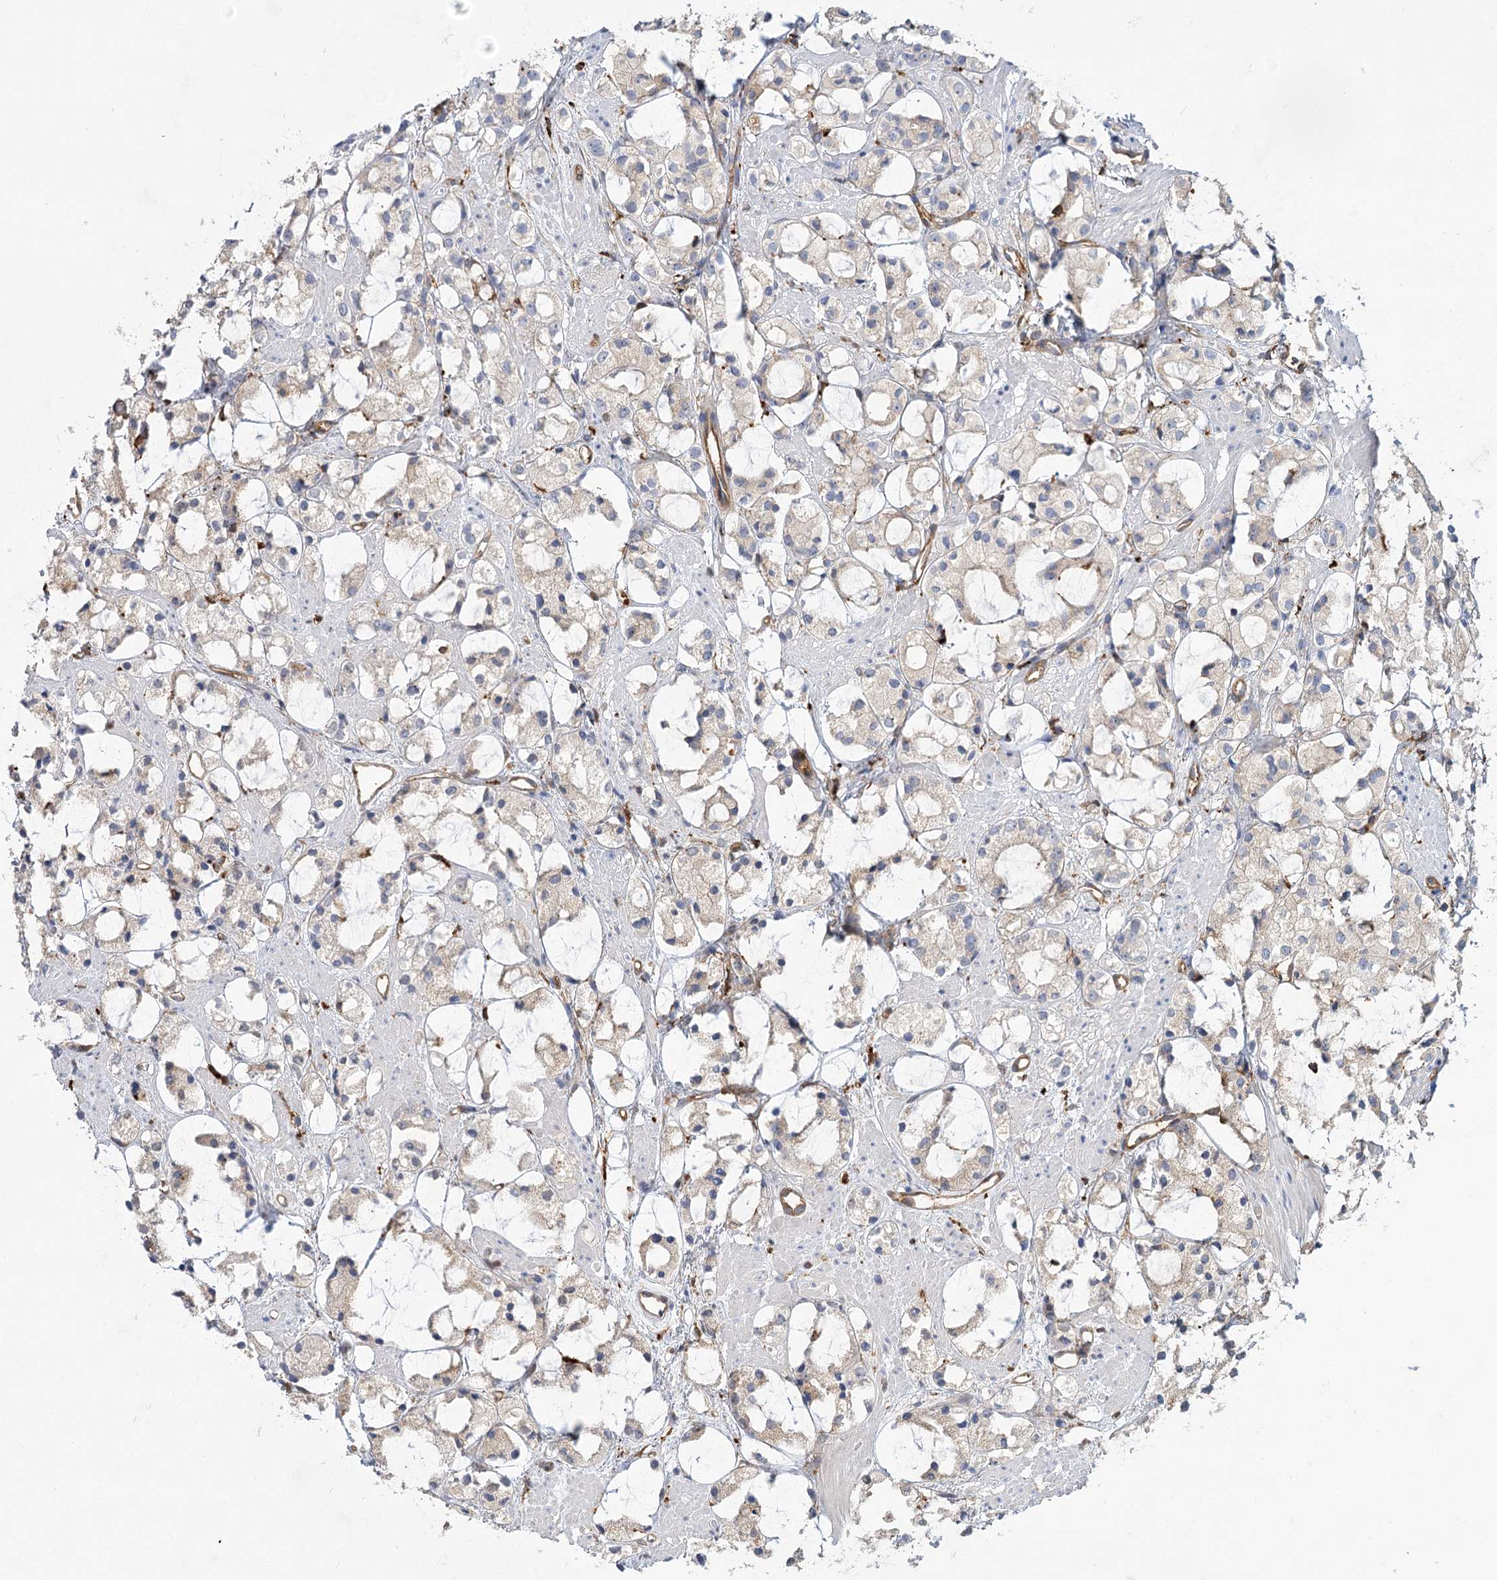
{"staining": {"intensity": "negative", "quantity": "none", "location": "none"}, "tissue": "prostate cancer", "cell_type": "Tumor cells", "image_type": "cancer", "snomed": [{"axis": "morphology", "description": "Adenocarcinoma, High grade"}, {"axis": "topography", "description": "Prostate"}], "caption": "A high-resolution histopathology image shows immunohistochemistry (IHC) staining of prostate adenocarcinoma (high-grade), which exhibits no significant expression in tumor cells.", "gene": "GUSB", "patient": {"sex": "male", "age": 85}}